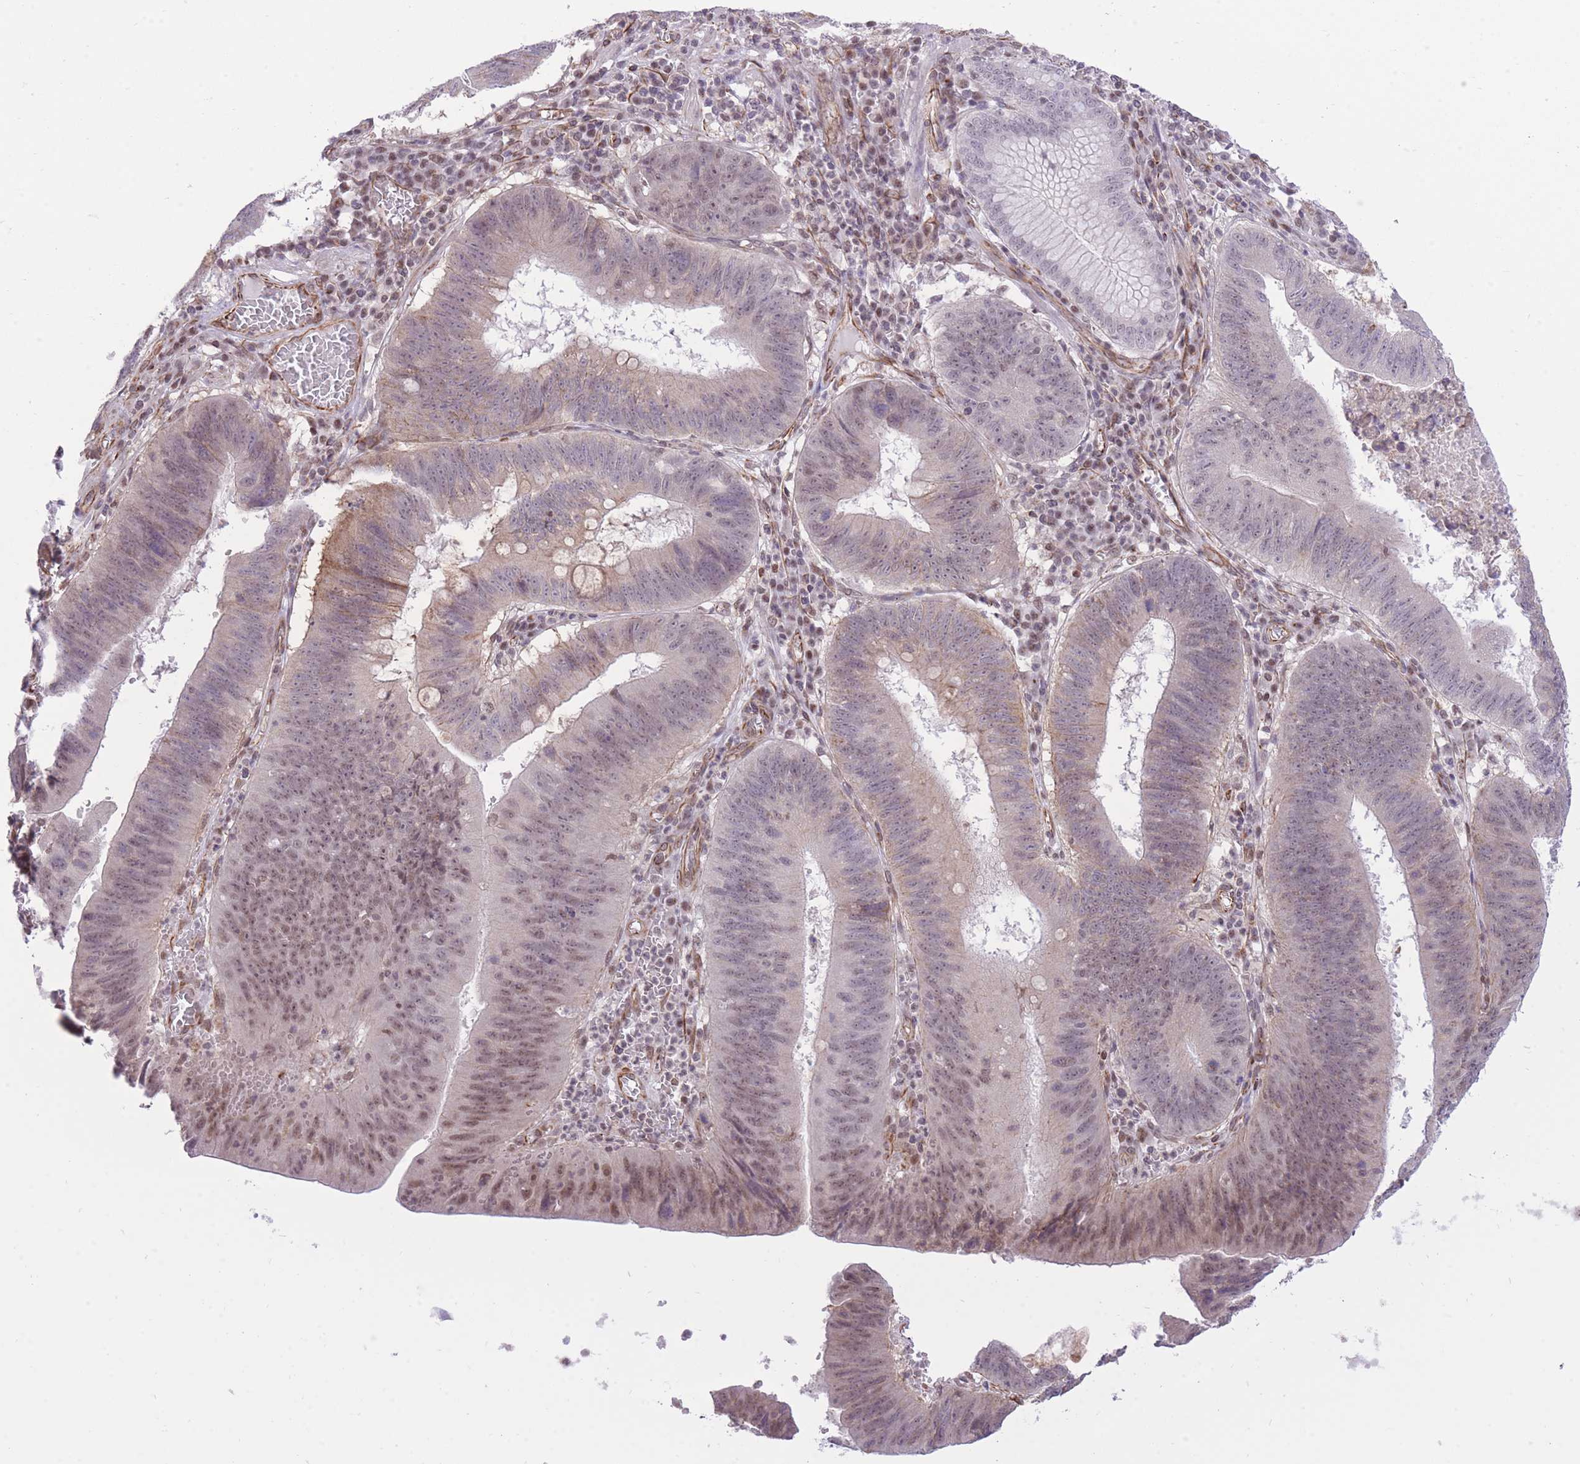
{"staining": {"intensity": "weak", "quantity": "25%-75%", "location": "nuclear"}, "tissue": "stomach cancer", "cell_type": "Tumor cells", "image_type": "cancer", "snomed": [{"axis": "morphology", "description": "Adenocarcinoma, NOS"}, {"axis": "topography", "description": "Stomach"}], "caption": "Stomach cancer (adenocarcinoma) was stained to show a protein in brown. There is low levels of weak nuclear positivity in about 25%-75% of tumor cells.", "gene": "ELL", "patient": {"sex": "male", "age": 59}}